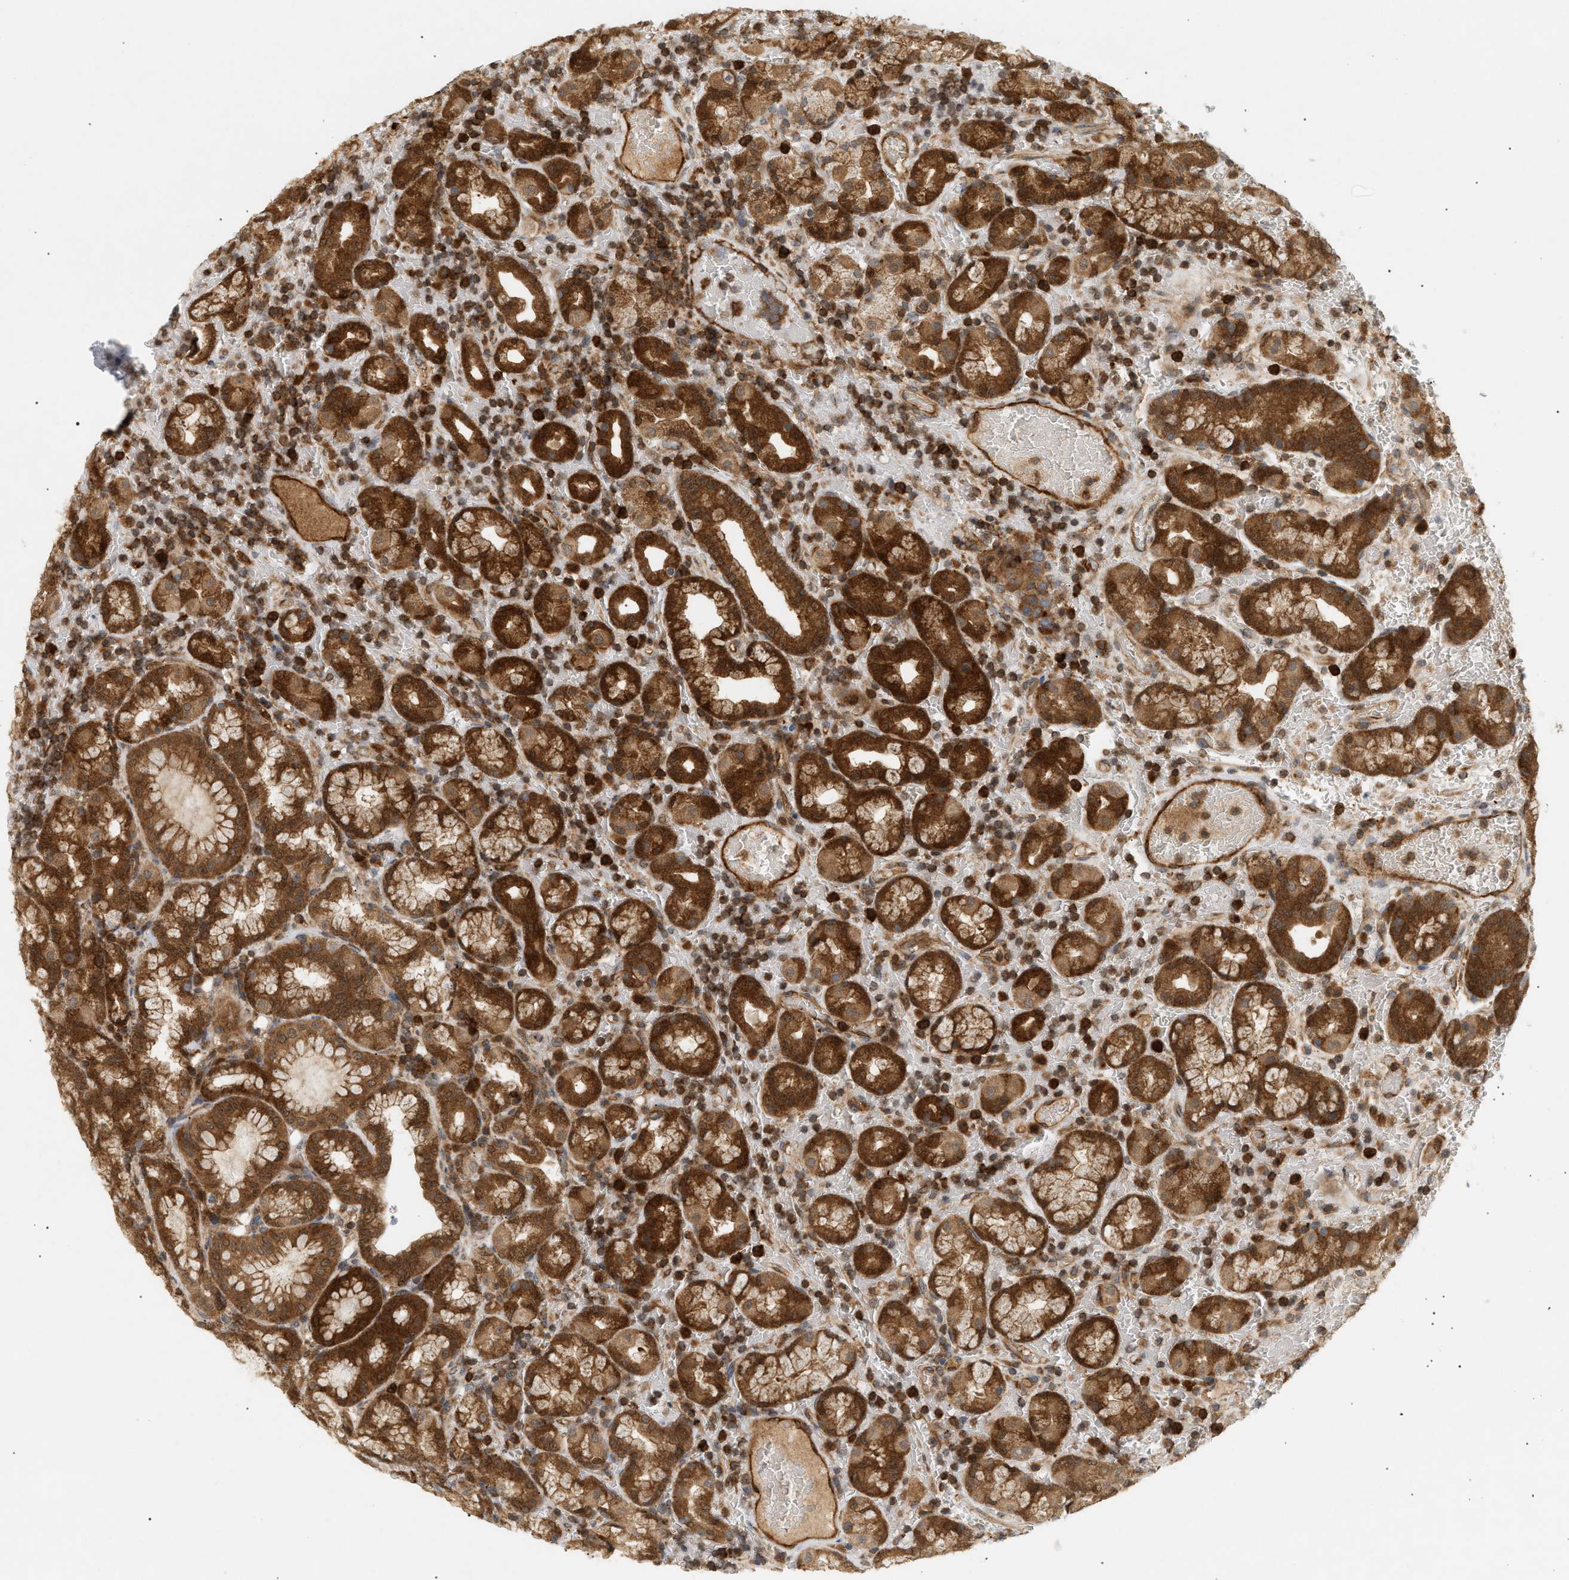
{"staining": {"intensity": "strong", "quantity": ">75%", "location": "cytoplasmic/membranous"}, "tissue": "stomach", "cell_type": "Glandular cells", "image_type": "normal", "snomed": [{"axis": "morphology", "description": "Normal tissue, NOS"}, {"axis": "morphology", "description": "Carcinoid, malignant, NOS"}, {"axis": "topography", "description": "Stomach, upper"}], "caption": "Normal stomach was stained to show a protein in brown. There is high levels of strong cytoplasmic/membranous staining in about >75% of glandular cells. The protein is stained brown, and the nuclei are stained in blue (DAB (3,3'-diaminobenzidine) IHC with brightfield microscopy, high magnification).", "gene": "SHC1", "patient": {"sex": "male", "age": 39}}